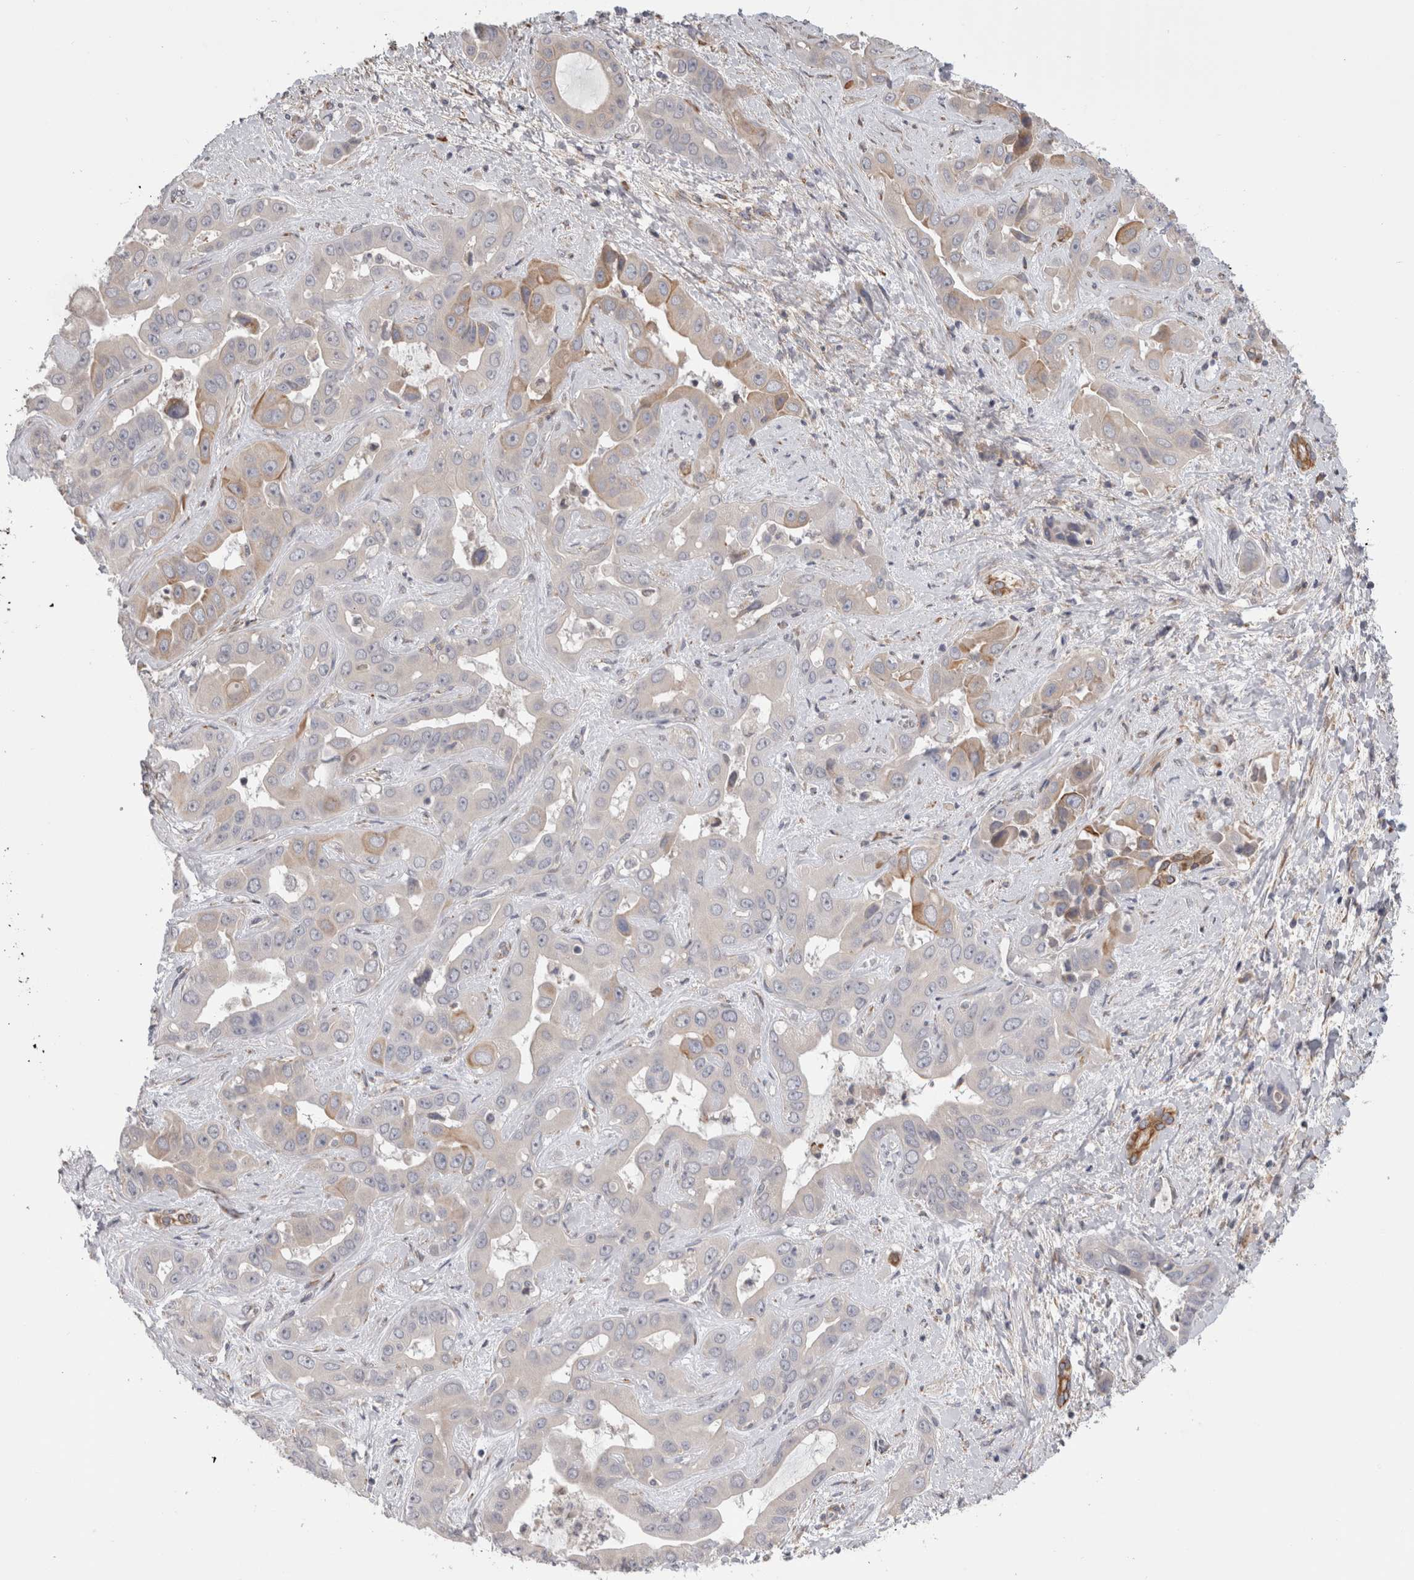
{"staining": {"intensity": "moderate", "quantity": "<25%", "location": "cytoplasmic/membranous"}, "tissue": "liver cancer", "cell_type": "Tumor cells", "image_type": "cancer", "snomed": [{"axis": "morphology", "description": "Cholangiocarcinoma"}, {"axis": "topography", "description": "Liver"}], "caption": "Liver cholangiocarcinoma stained with a brown dye reveals moderate cytoplasmic/membranous positive positivity in about <25% of tumor cells.", "gene": "SMAP2", "patient": {"sex": "female", "age": 52}}